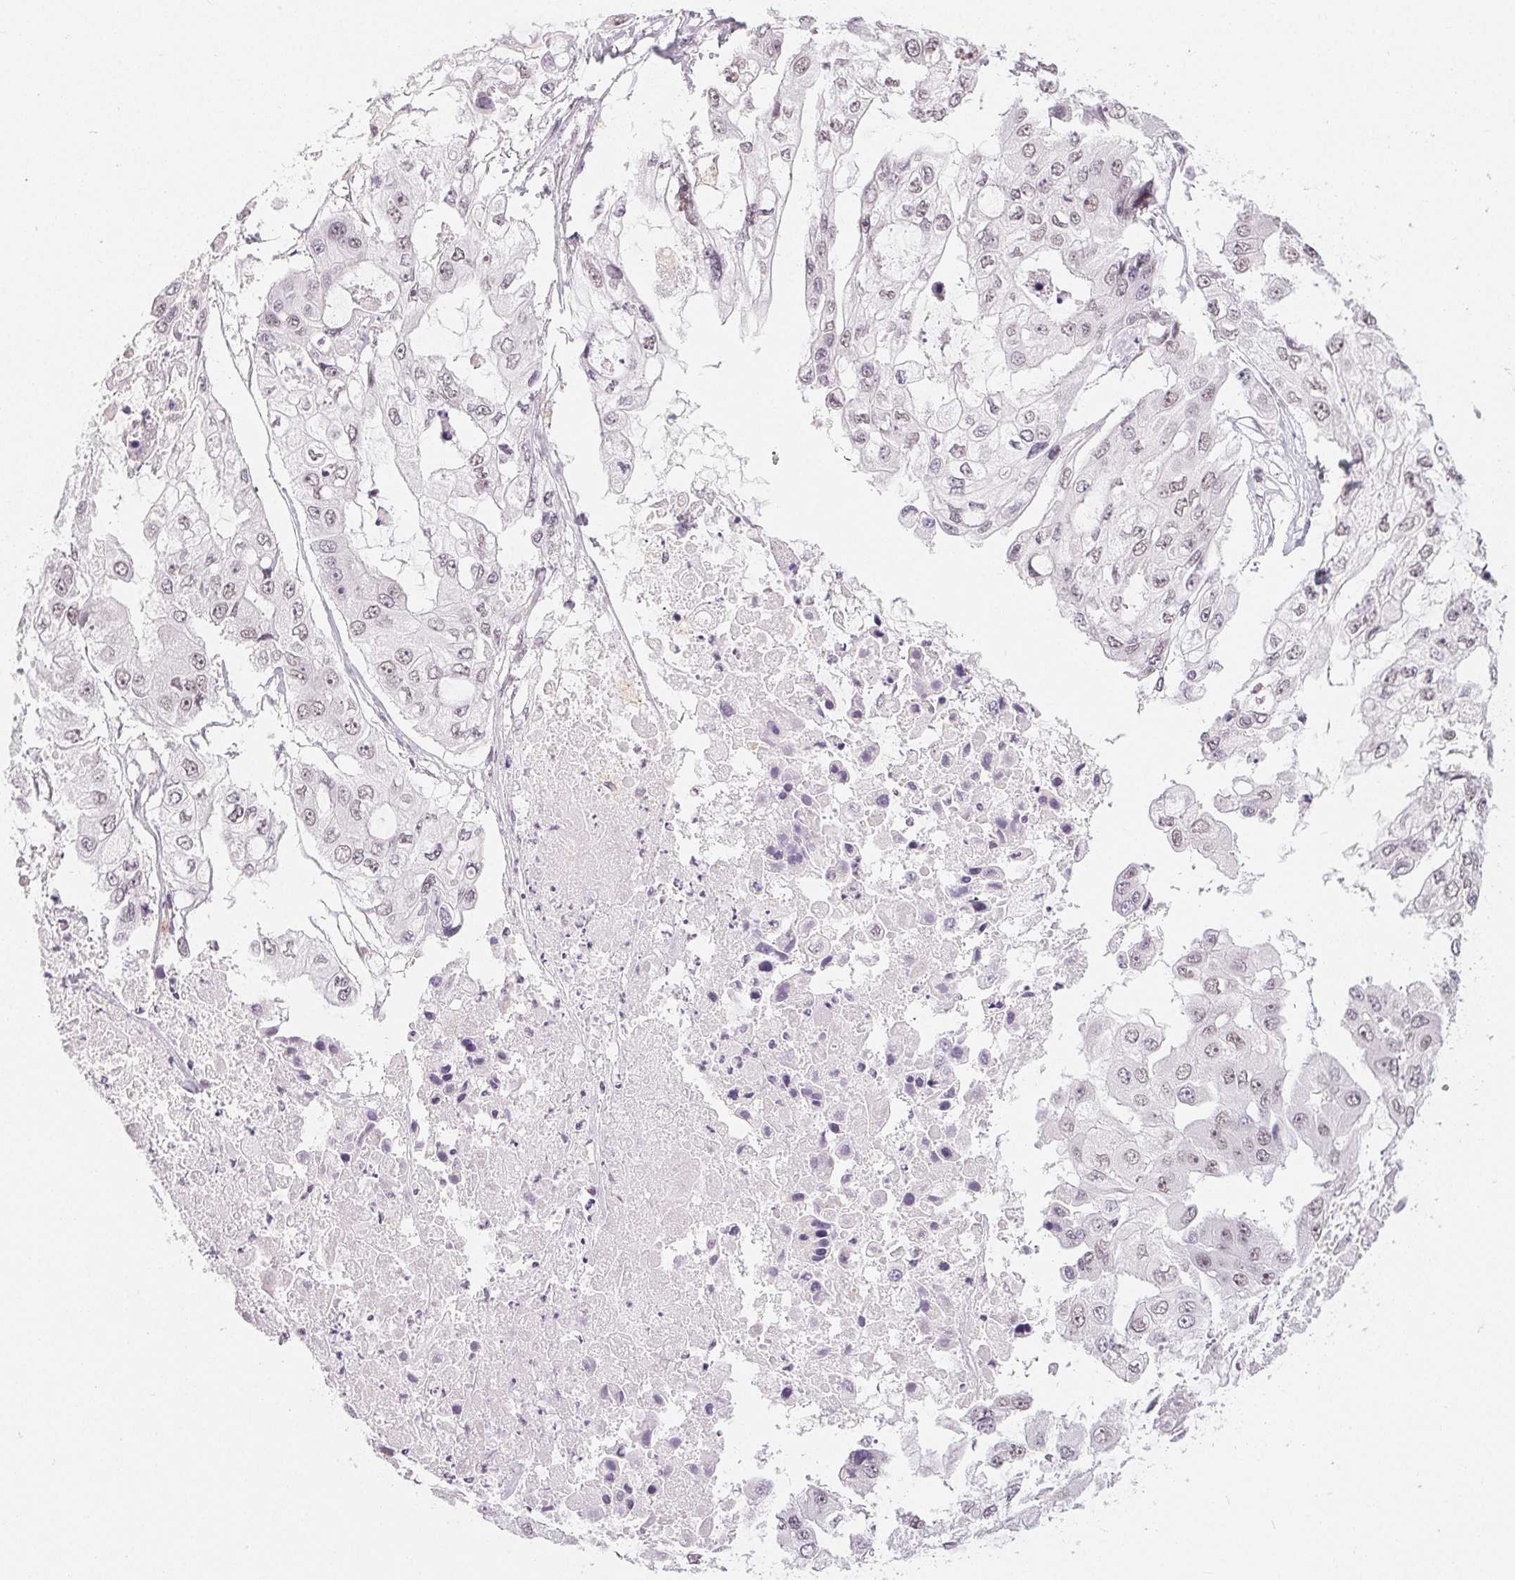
{"staining": {"intensity": "negative", "quantity": "none", "location": "none"}, "tissue": "ovarian cancer", "cell_type": "Tumor cells", "image_type": "cancer", "snomed": [{"axis": "morphology", "description": "Cystadenocarcinoma, serous, NOS"}, {"axis": "topography", "description": "Ovary"}], "caption": "Tumor cells are negative for protein expression in human ovarian serous cystadenocarcinoma.", "gene": "NXF3", "patient": {"sex": "female", "age": 56}}